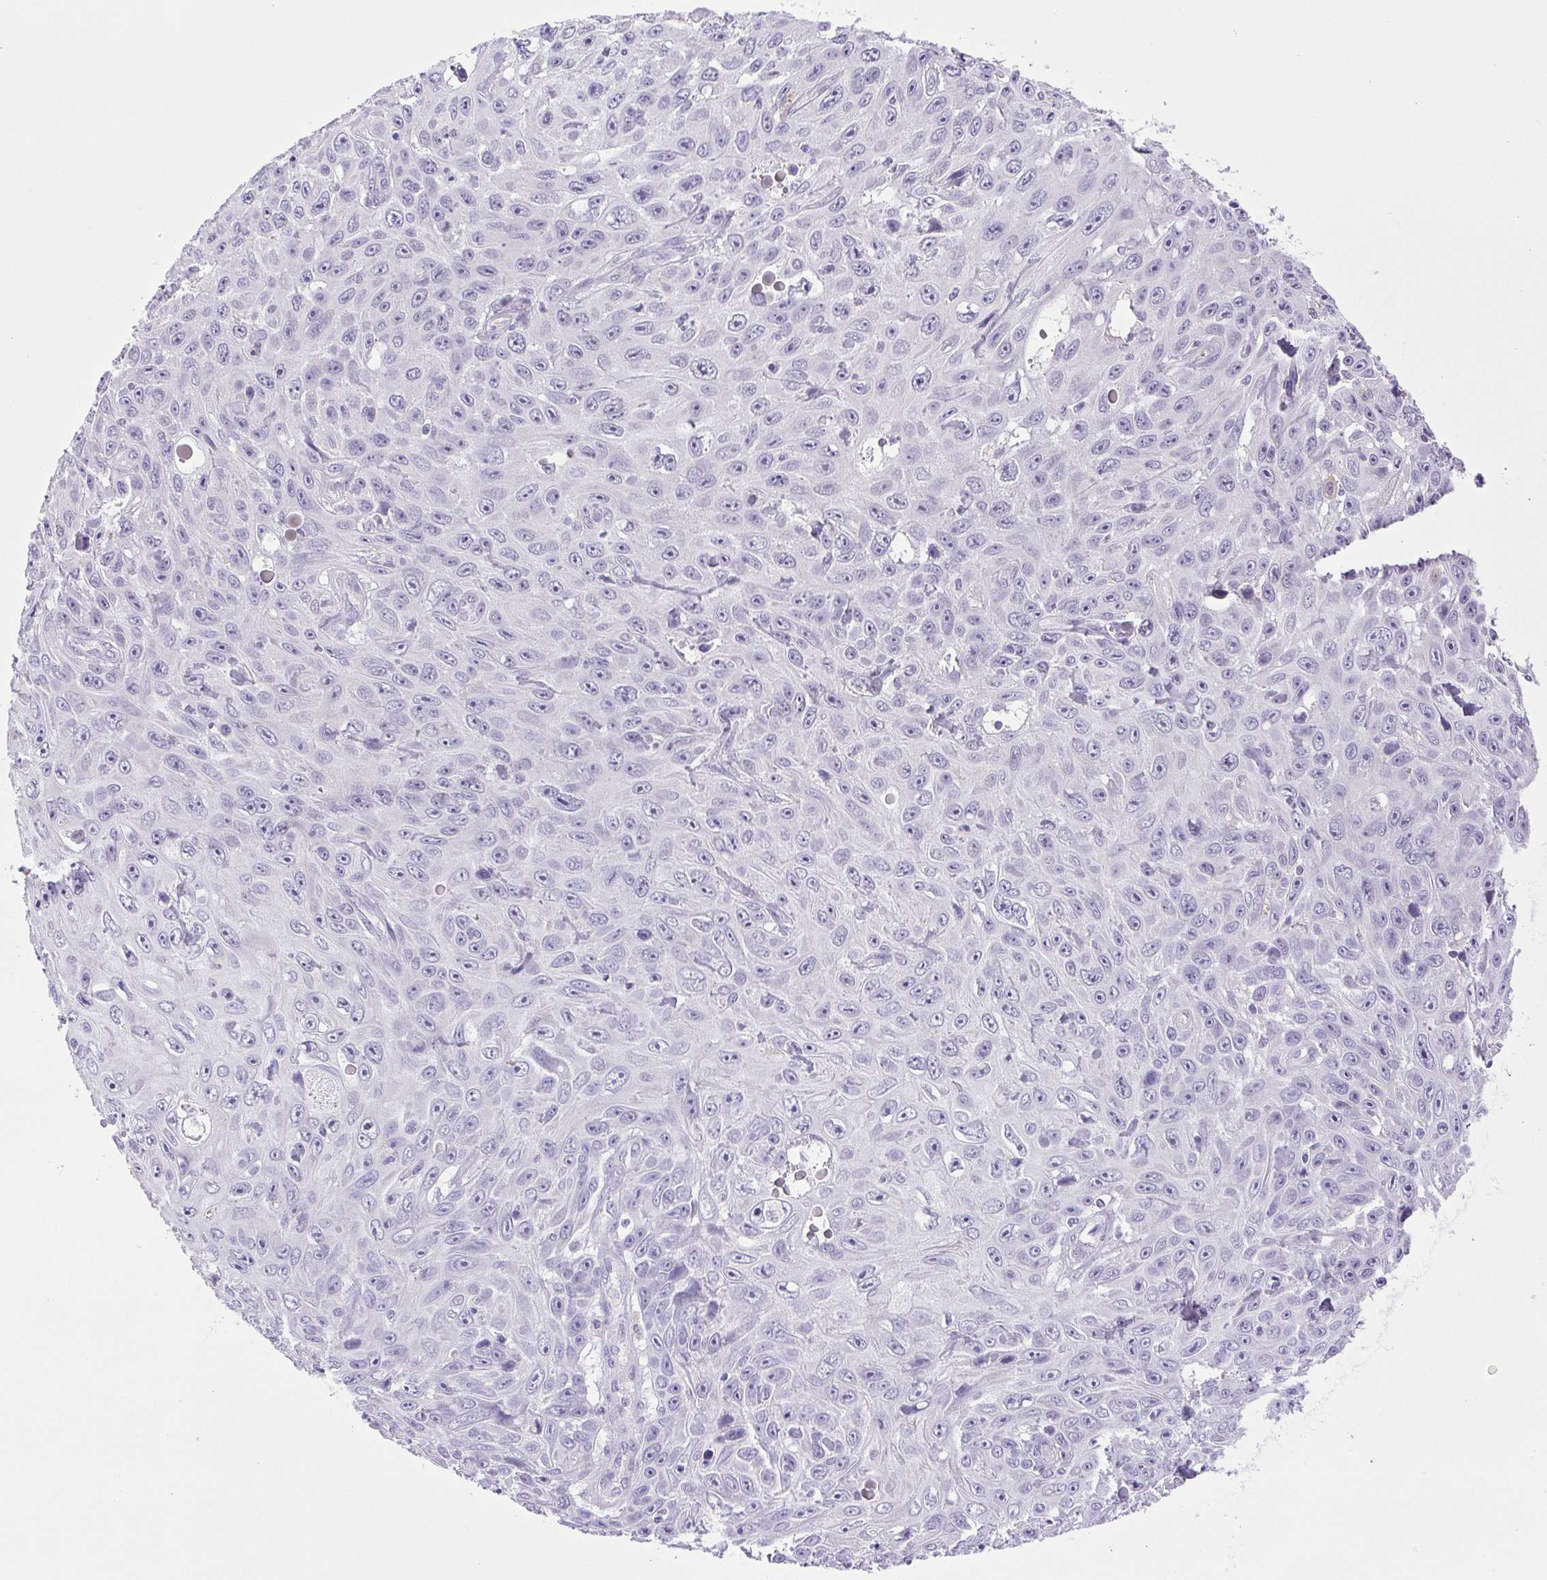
{"staining": {"intensity": "negative", "quantity": "none", "location": "none"}, "tissue": "skin cancer", "cell_type": "Tumor cells", "image_type": "cancer", "snomed": [{"axis": "morphology", "description": "Squamous cell carcinoma, NOS"}, {"axis": "topography", "description": "Skin"}], "caption": "High power microscopy micrograph of an IHC micrograph of skin squamous cell carcinoma, revealing no significant staining in tumor cells.", "gene": "PAPPA2", "patient": {"sex": "male", "age": 82}}